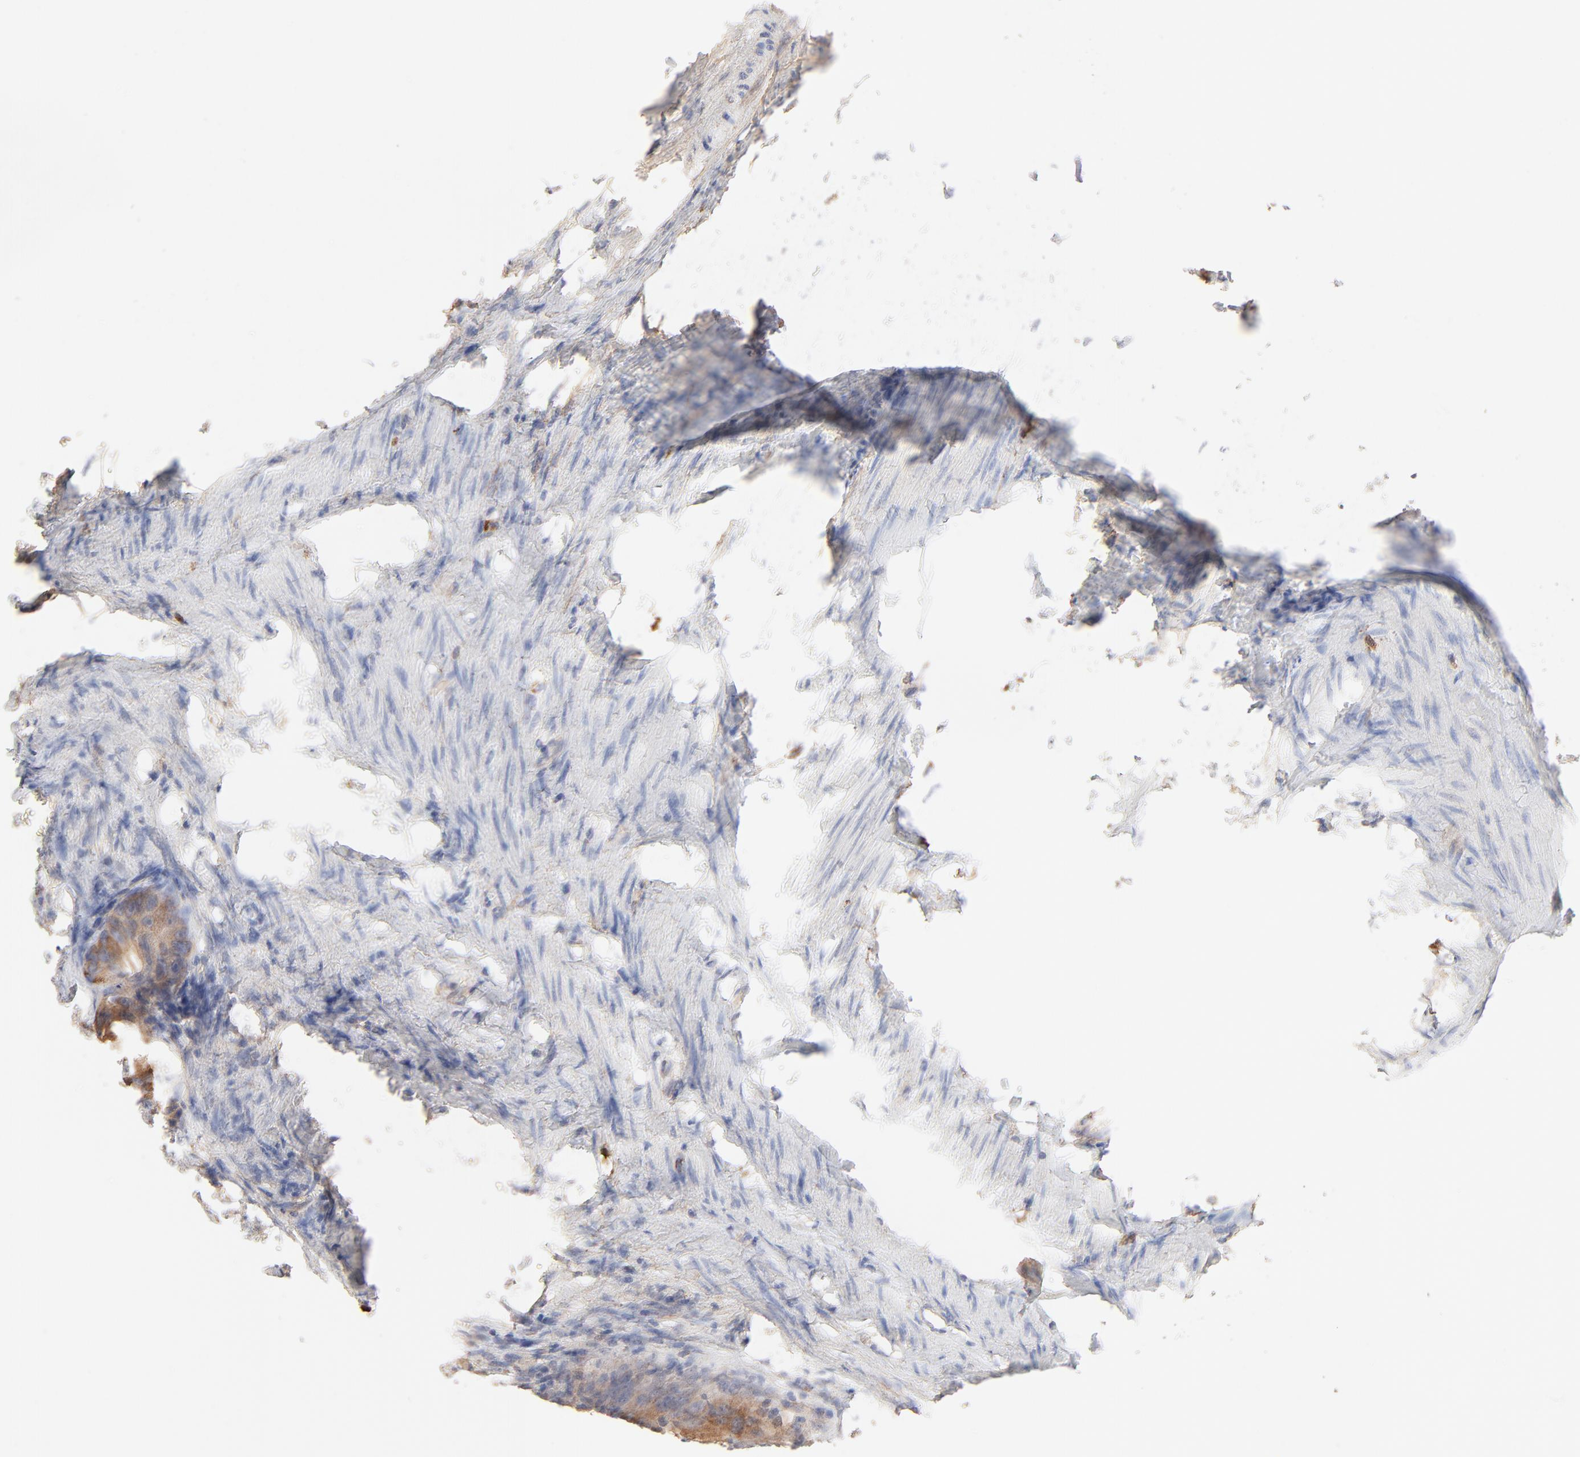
{"staining": {"intensity": "moderate", "quantity": ">75%", "location": "cytoplasmic/membranous"}, "tissue": "colorectal cancer", "cell_type": "Tumor cells", "image_type": "cancer", "snomed": [{"axis": "morphology", "description": "Adenocarcinoma, NOS"}, {"axis": "topography", "description": "Colon"}], "caption": "The image exhibits immunohistochemical staining of colorectal cancer (adenocarcinoma). There is moderate cytoplasmic/membranous expression is present in about >75% of tumor cells.", "gene": "SPTB", "patient": {"sex": "female", "age": 55}}